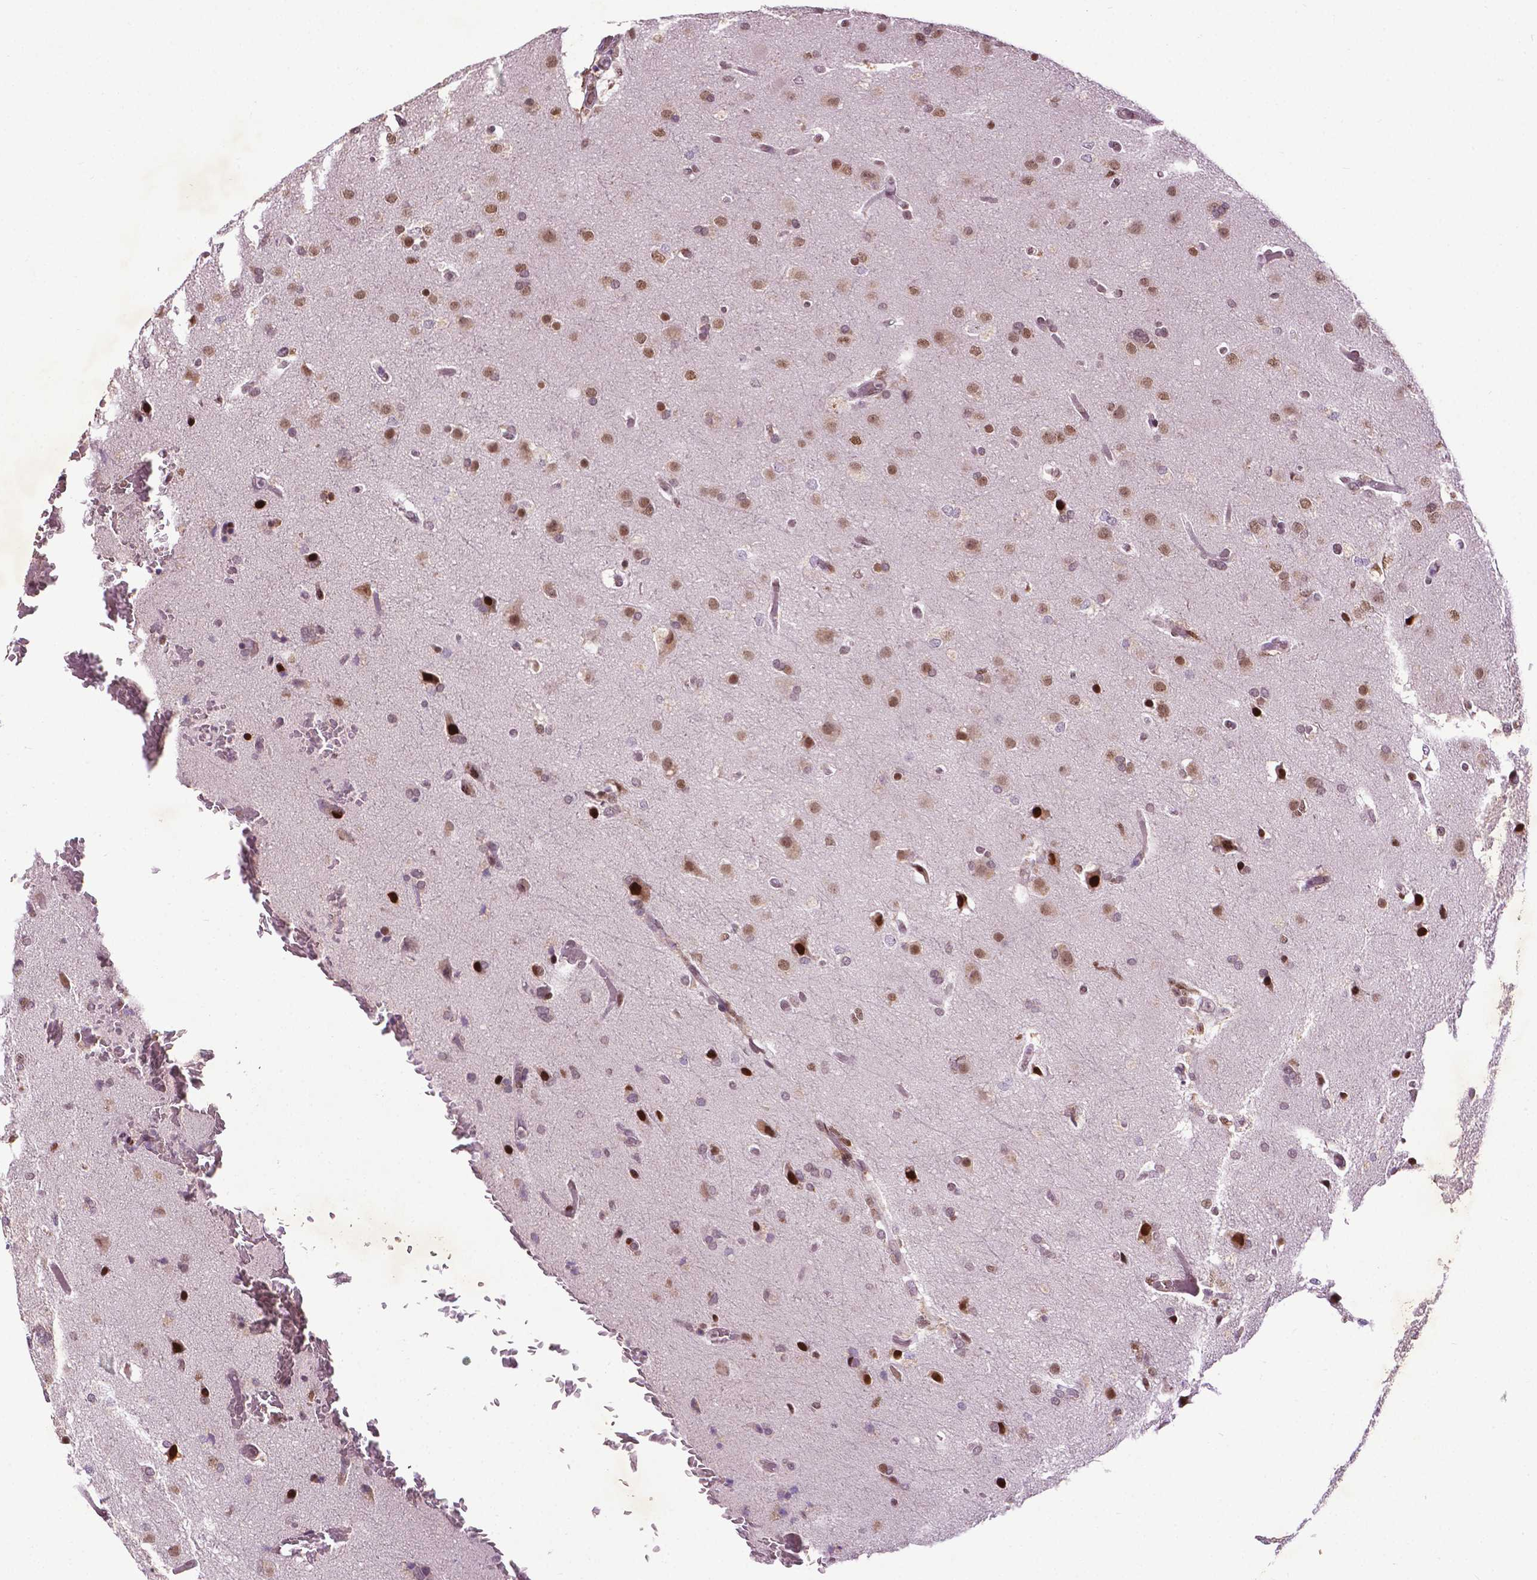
{"staining": {"intensity": "moderate", "quantity": ">75%", "location": "nuclear"}, "tissue": "glioma", "cell_type": "Tumor cells", "image_type": "cancer", "snomed": [{"axis": "morphology", "description": "Glioma, malignant, High grade"}, {"axis": "topography", "description": "Brain"}], "caption": "Protein positivity by immunohistochemistry (IHC) exhibits moderate nuclear staining in about >75% of tumor cells in high-grade glioma (malignant).", "gene": "ZNF41", "patient": {"sex": "male", "age": 68}}